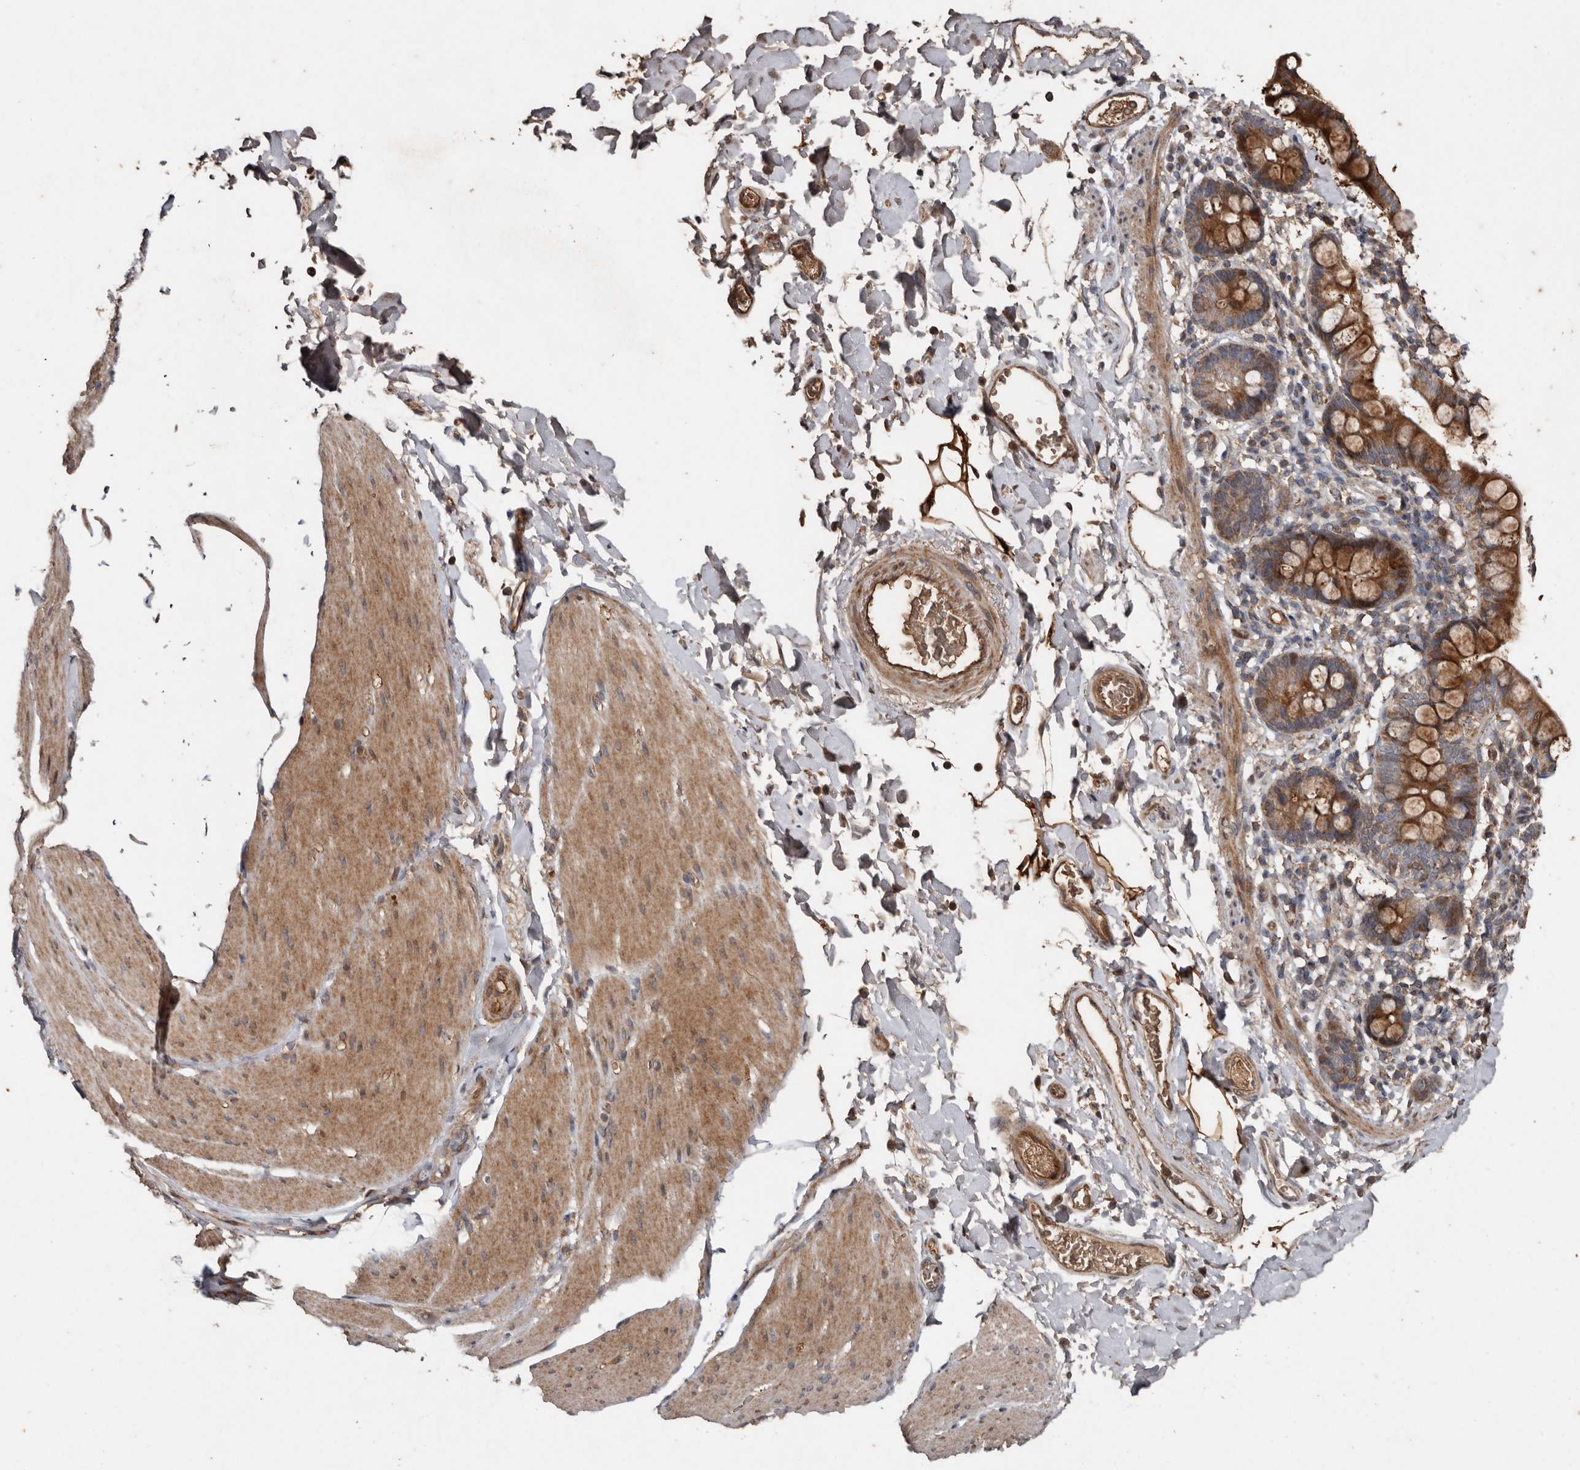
{"staining": {"intensity": "moderate", "quantity": ">75%", "location": "cytoplasmic/membranous"}, "tissue": "smooth muscle", "cell_type": "Smooth muscle cells", "image_type": "normal", "snomed": [{"axis": "morphology", "description": "Normal tissue, NOS"}, {"axis": "topography", "description": "Smooth muscle"}, {"axis": "topography", "description": "Small intestine"}], "caption": "Protein expression analysis of unremarkable human smooth muscle reveals moderate cytoplasmic/membranous positivity in approximately >75% of smooth muscle cells. (DAB = brown stain, brightfield microscopy at high magnification).", "gene": "RANBP17", "patient": {"sex": "female", "age": 84}}